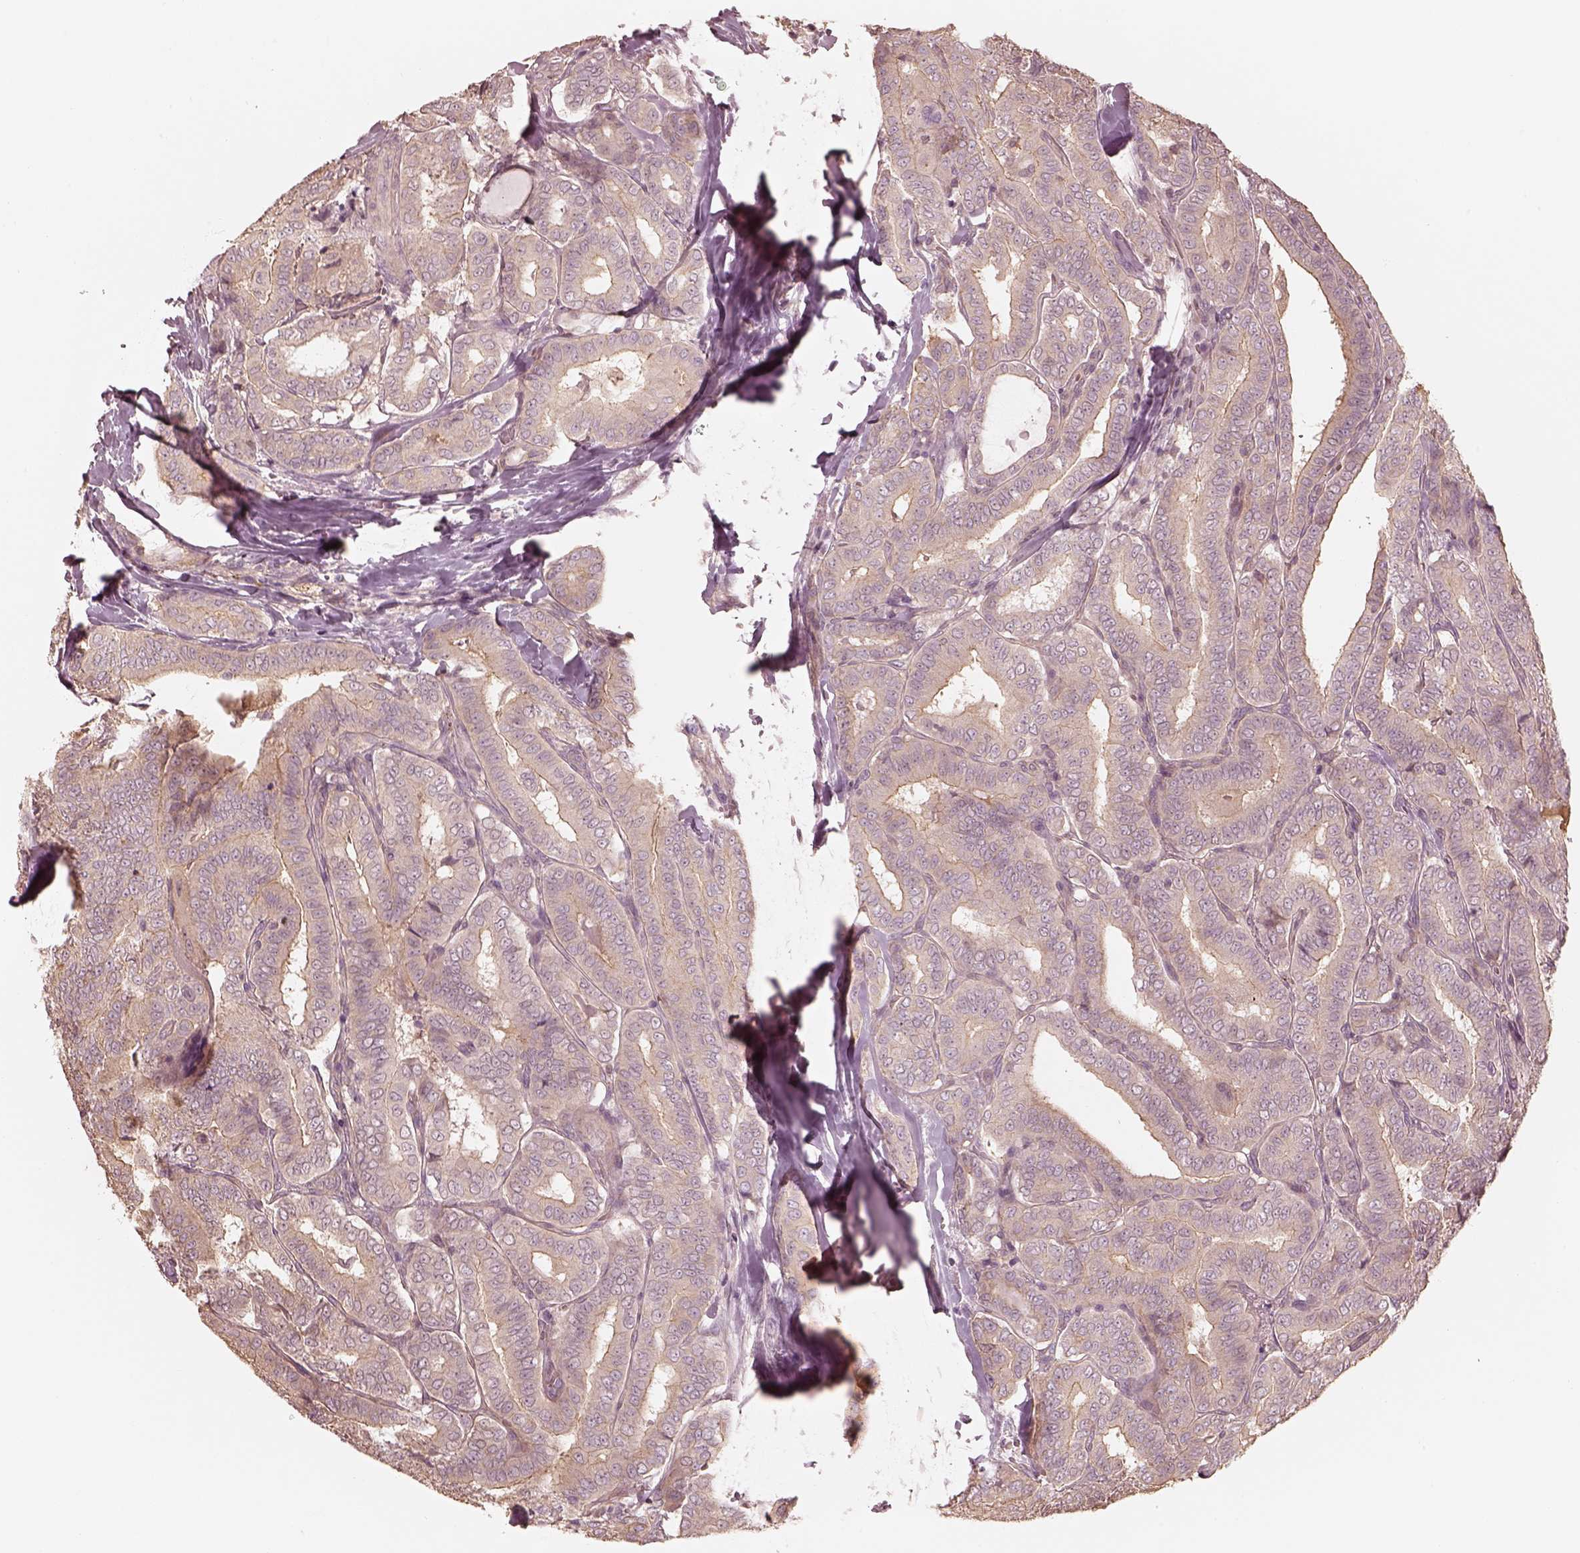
{"staining": {"intensity": "negative", "quantity": "none", "location": "none"}, "tissue": "thyroid cancer", "cell_type": "Tumor cells", "image_type": "cancer", "snomed": [{"axis": "morphology", "description": "Papillary adenocarcinoma, NOS"}, {"axis": "morphology", "description": "Papillary adenoma metastatic"}, {"axis": "topography", "description": "Thyroid gland"}], "caption": "Image shows no protein expression in tumor cells of thyroid cancer (papillary adenocarcinoma) tissue.", "gene": "KIF5C", "patient": {"sex": "female", "age": 50}}